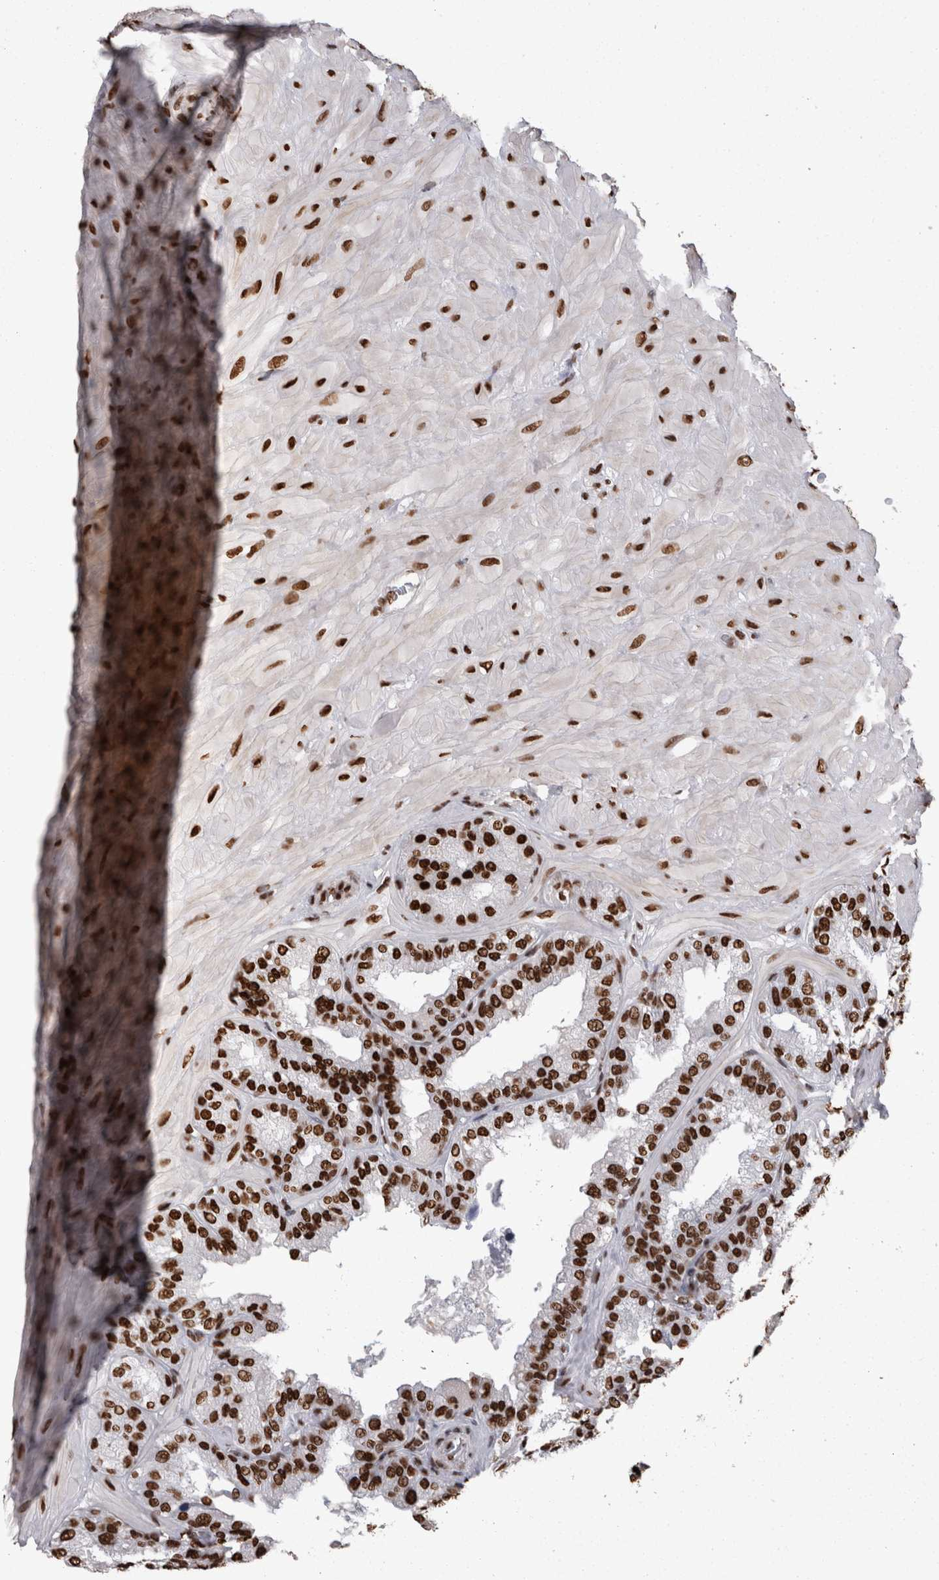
{"staining": {"intensity": "strong", "quantity": ">75%", "location": "nuclear"}, "tissue": "seminal vesicle", "cell_type": "Glandular cells", "image_type": "normal", "snomed": [{"axis": "morphology", "description": "Normal tissue, NOS"}, {"axis": "topography", "description": "Prostate"}, {"axis": "topography", "description": "Seminal veicle"}], "caption": "High-magnification brightfield microscopy of unremarkable seminal vesicle stained with DAB (brown) and counterstained with hematoxylin (blue). glandular cells exhibit strong nuclear positivity is seen in approximately>75% of cells. Immunohistochemistry (ihc) stains the protein of interest in brown and the nuclei are stained blue.", "gene": "HNRNPM", "patient": {"sex": "male", "age": 51}}